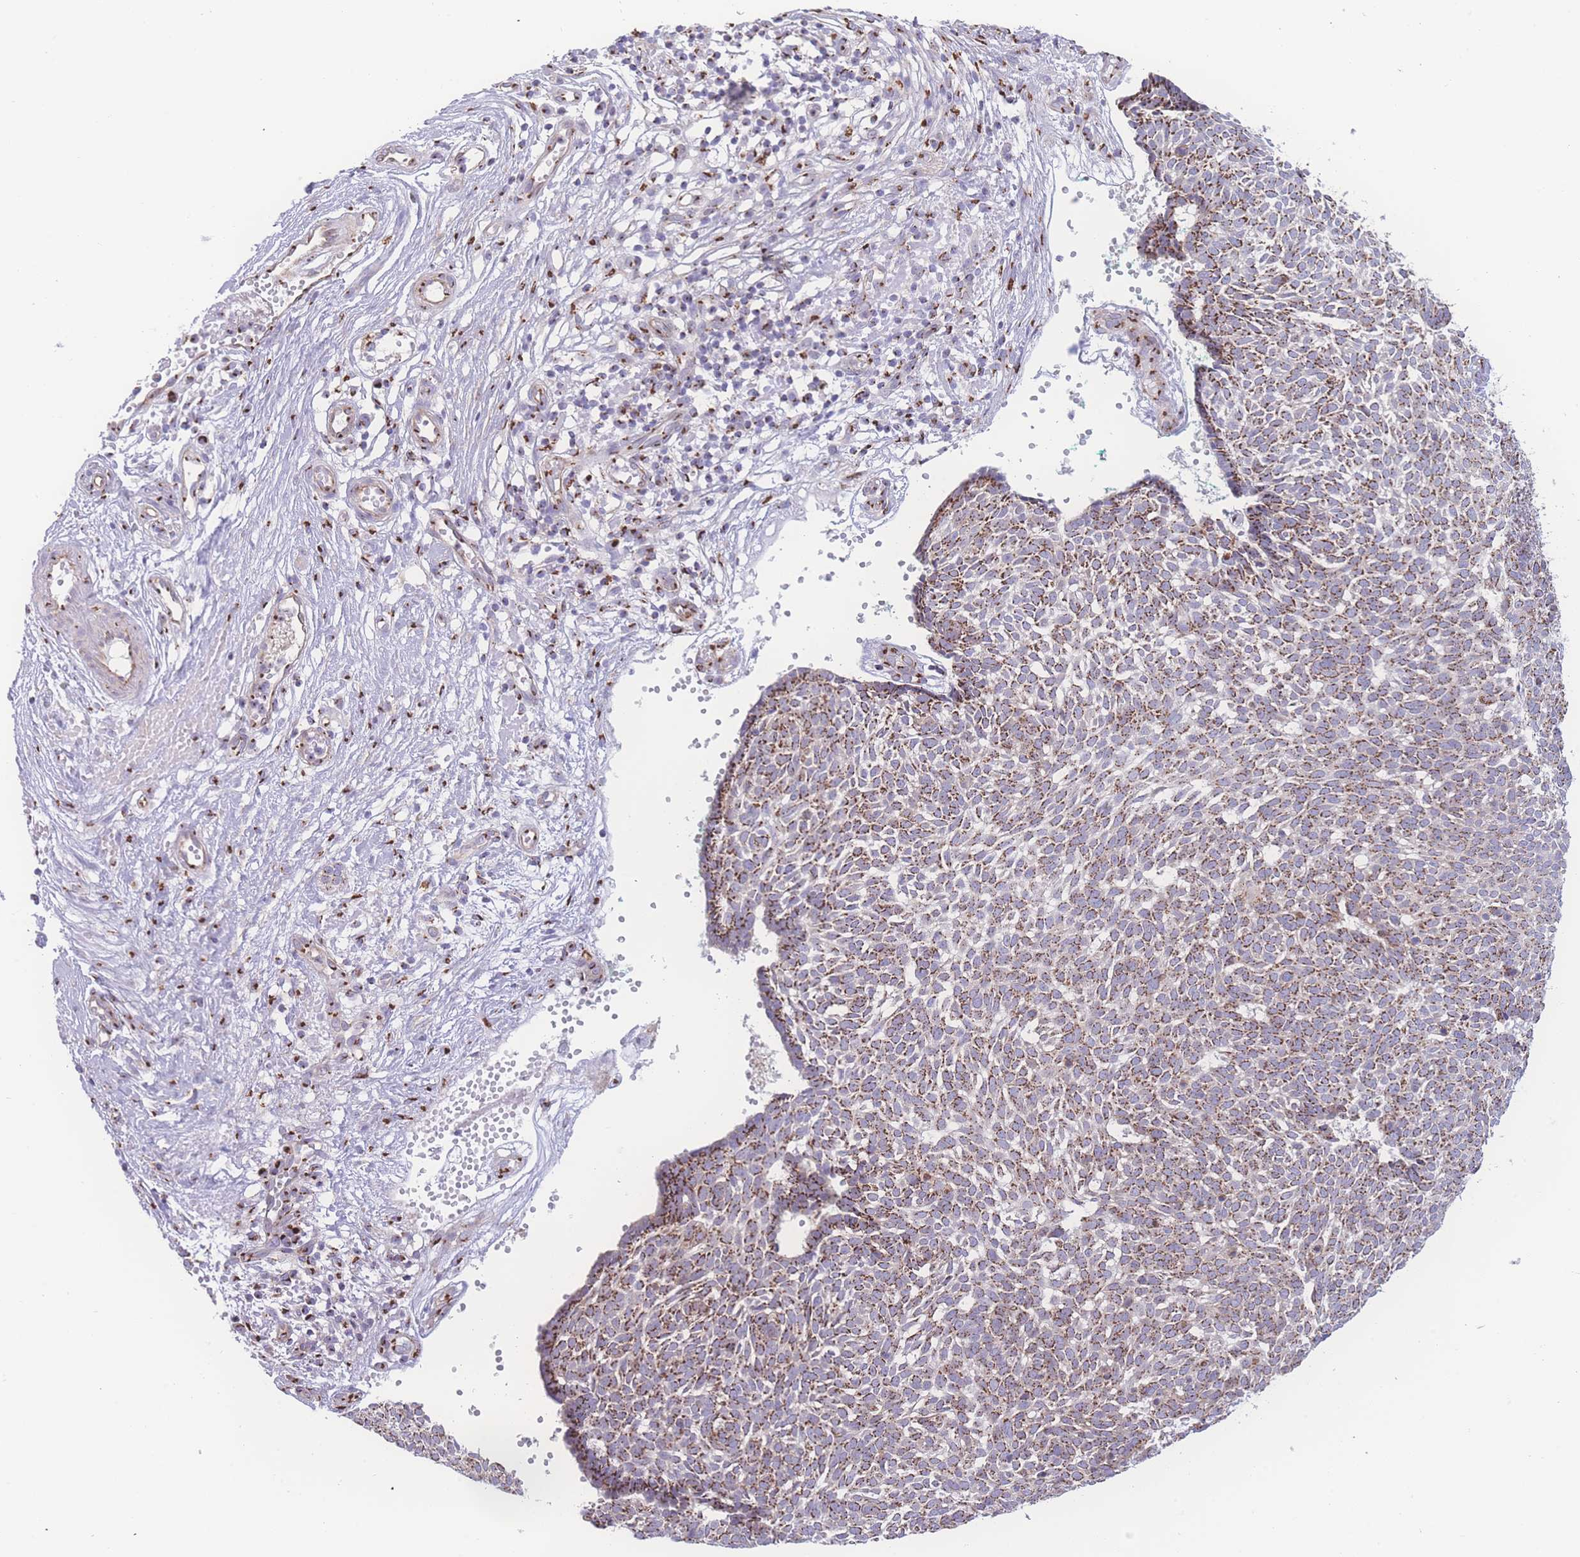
{"staining": {"intensity": "moderate", "quantity": ">75%", "location": "cytoplasmic/membranous"}, "tissue": "skin cancer", "cell_type": "Tumor cells", "image_type": "cancer", "snomed": [{"axis": "morphology", "description": "Basal cell carcinoma"}, {"axis": "topography", "description": "Skin"}], "caption": "Moderate cytoplasmic/membranous staining for a protein is appreciated in about >75% of tumor cells of skin cancer using immunohistochemistry.", "gene": "GOLM2", "patient": {"sex": "male", "age": 61}}